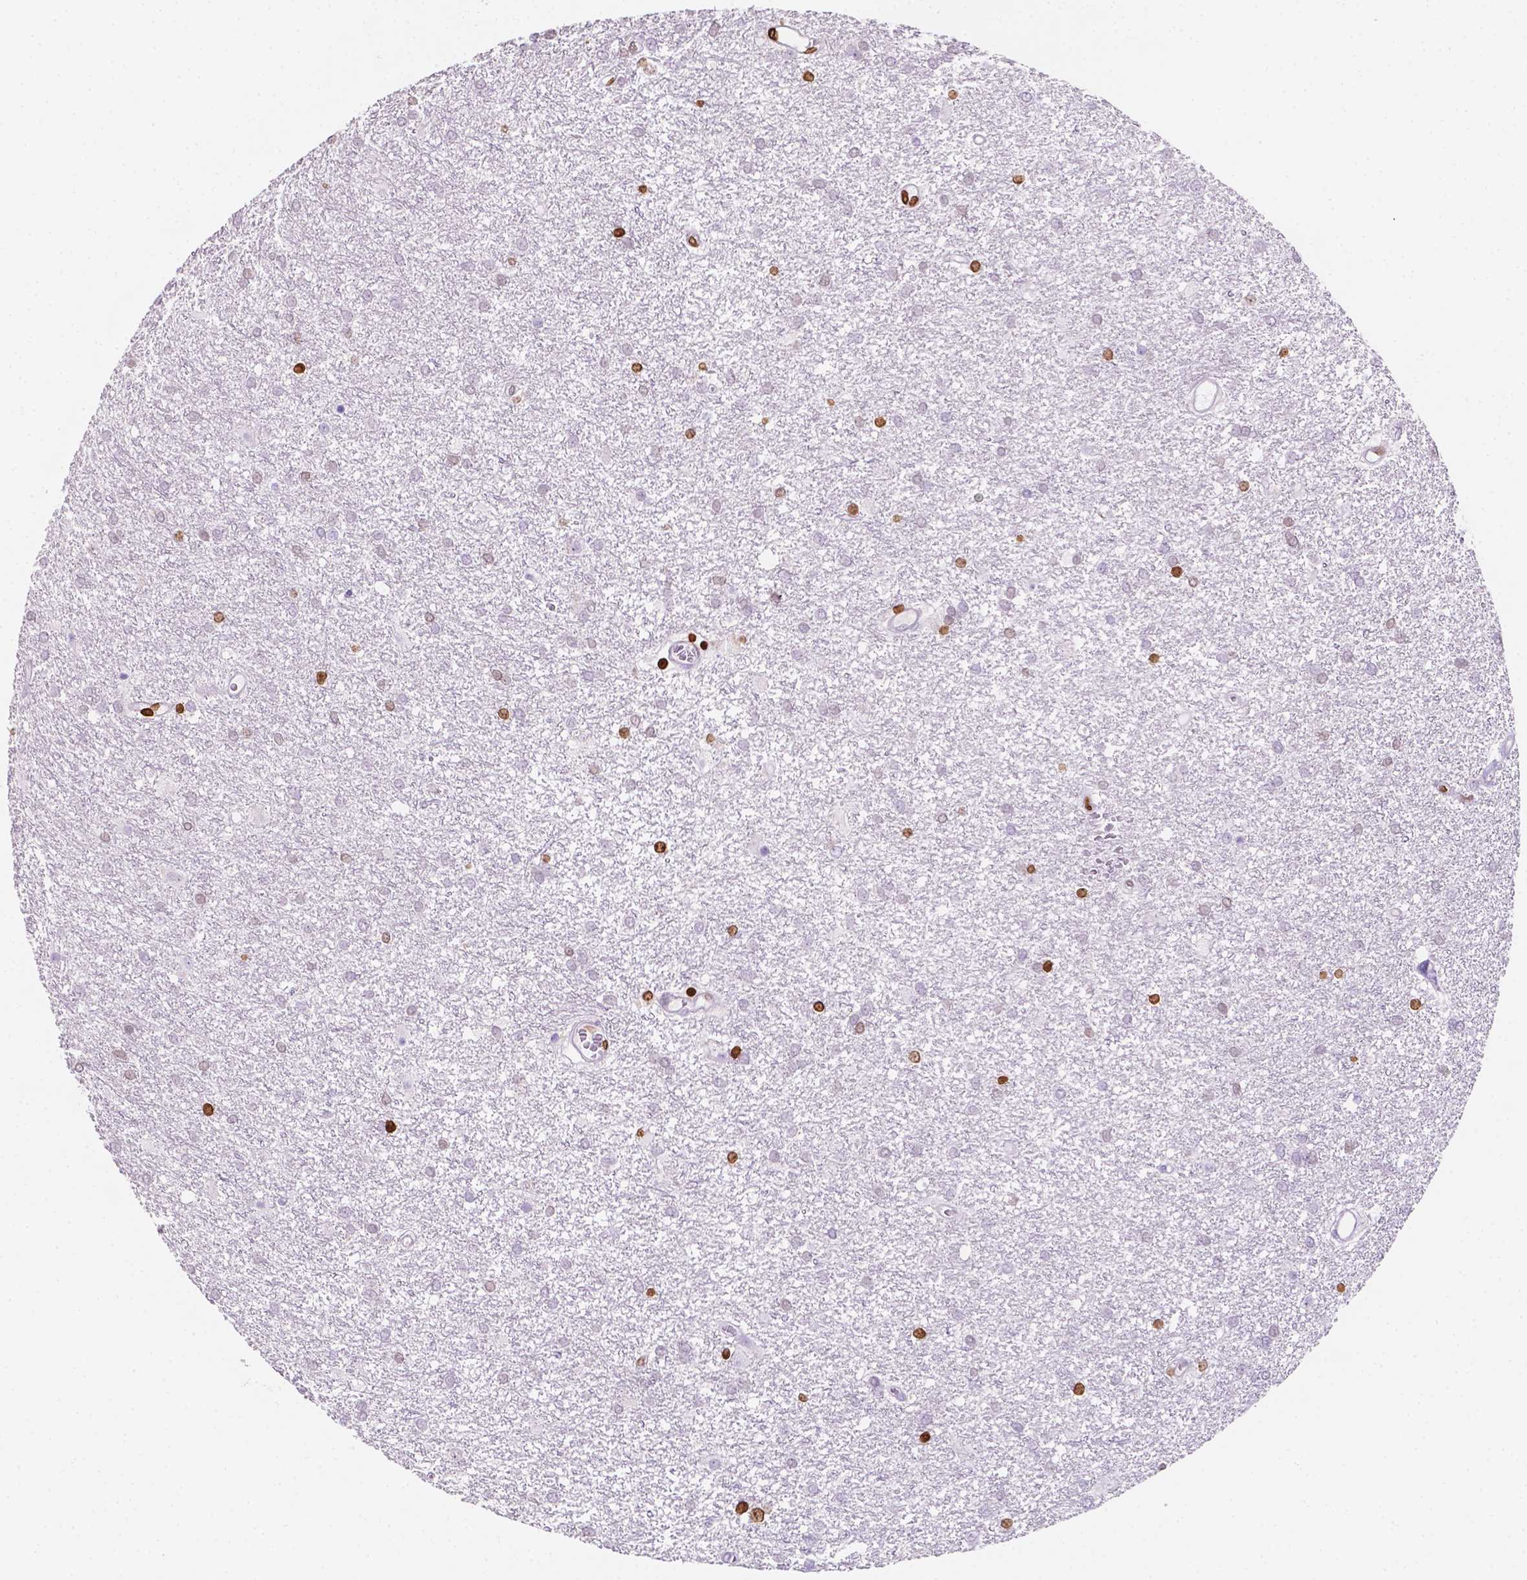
{"staining": {"intensity": "strong", "quantity": "<25%", "location": "nuclear"}, "tissue": "glioma", "cell_type": "Tumor cells", "image_type": "cancer", "snomed": [{"axis": "morphology", "description": "Glioma, malignant, High grade"}, {"axis": "topography", "description": "Brain"}], "caption": "DAB (3,3'-diaminobenzidine) immunohistochemical staining of glioma reveals strong nuclear protein expression in approximately <25% of tumor cells.", "gene": "CBY3", "patient": {"sex": "female", "age": 61}}